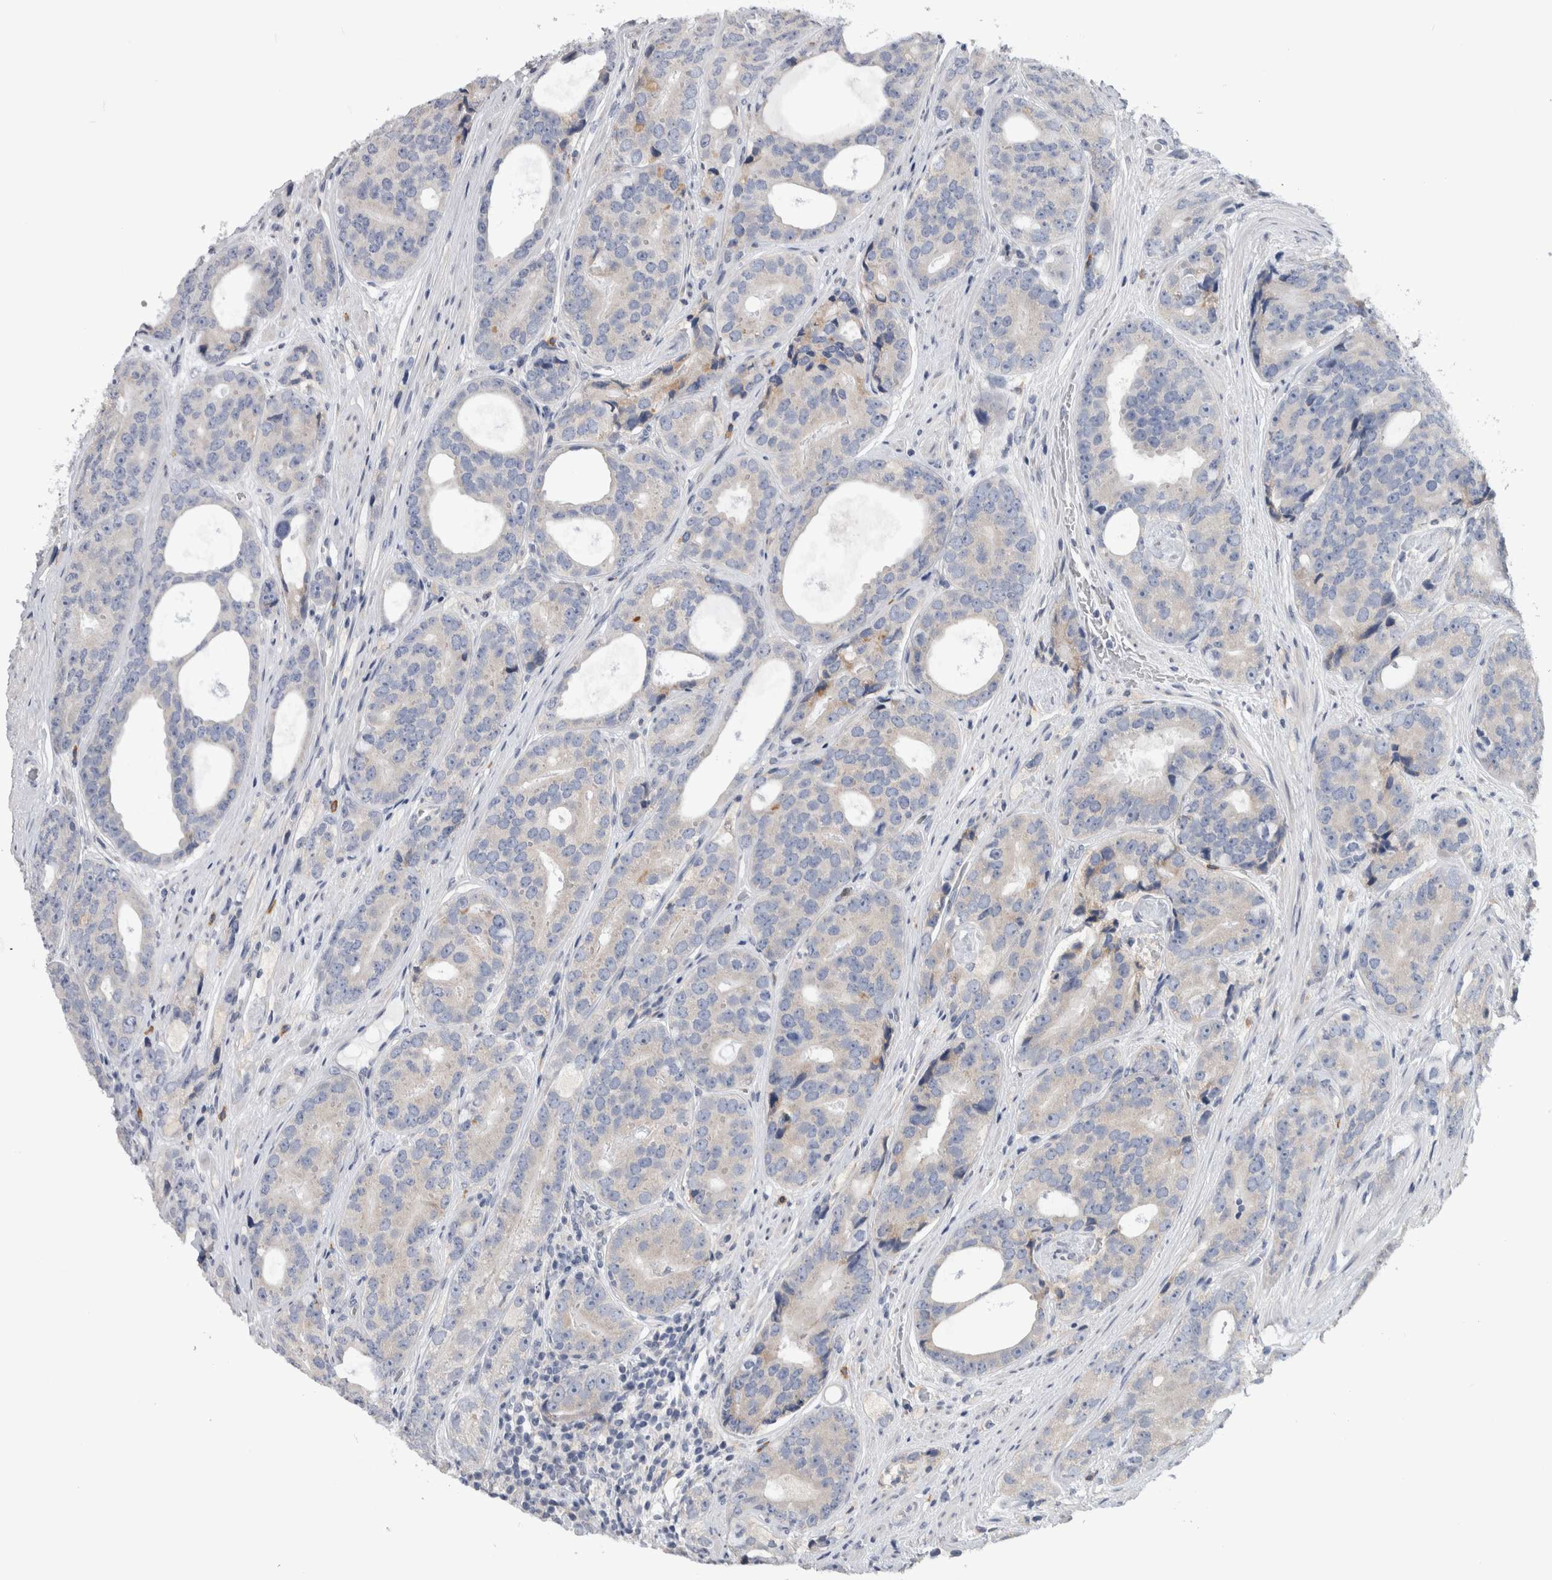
{"staining": {"intensity": "negative", "quantity": "none", "location": "none"}, "tissue": "prostate cancer", "cell_type": "Tumor cells", "image_type": "cancer", "snomed": [{"axis": "morphology", "description": "Adenocarcinoma, High grade"}, {"axis": "topography", "description": "Prostate"}], "caption": "High magnification brightfield microscopy of prostate cancer (adenocarcinoma (high-grade)) stained with DAB (3,3'-diaminobenzidine) (brown) and counterstained with hematoxylin (blue): tumor cells show no significant staining.", "gene": "IBTK", "patient": {"sex": "male", "age": 56}}